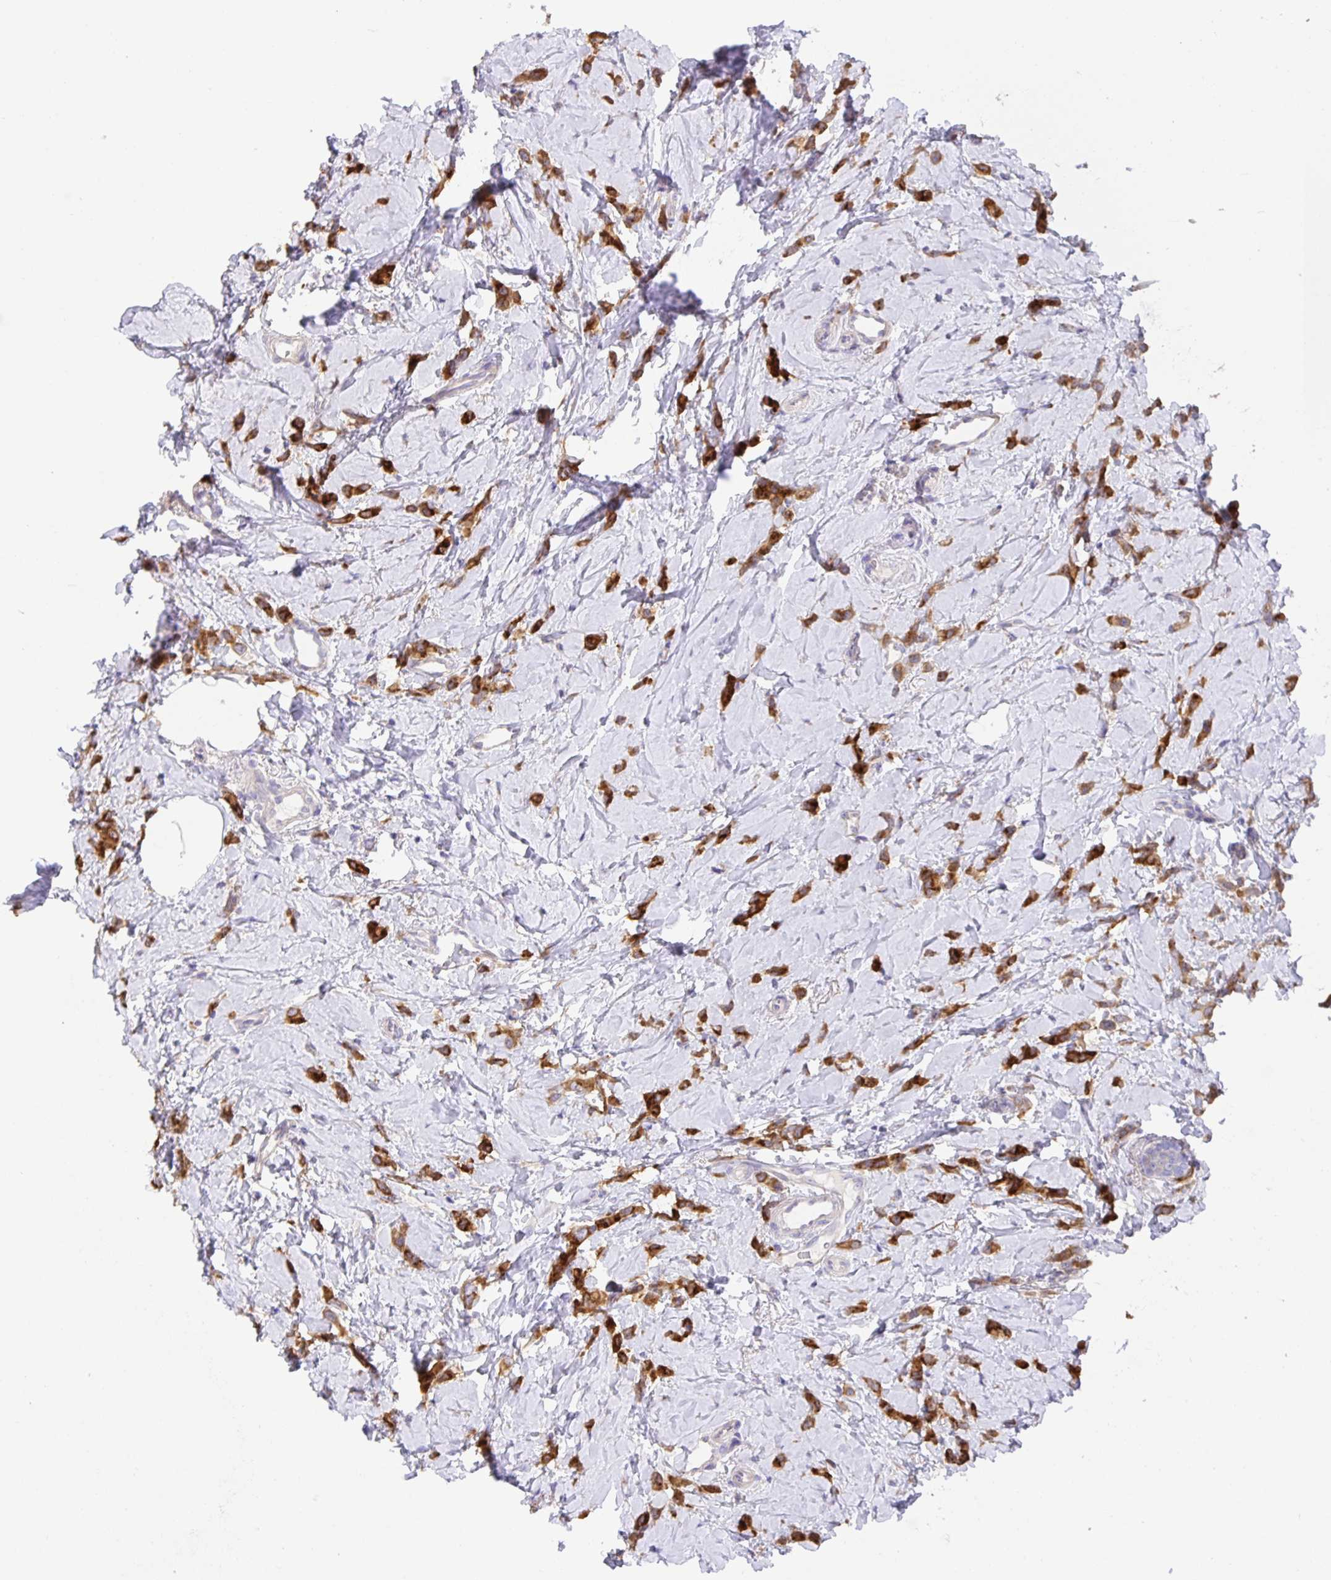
{"staining": {"intensity": "strong", "quantity": ">75%", "location": "cytoplasmic/membranous"}, "tissue": "breast cancer", "cell_type": "Tumor cells", "image_type": "cancer", "snomed": [{"axis": "morphology", "description": "Lobular carcinoma"}, {"axis": "topography", "description": "Breast"}], "caption": "Breast cancer tissue displays strong cytoplasmic/membranous positivity in about >75% of tumor cells", "gene": "PRR36", "patient": {"sex": "female", "age": 66}}